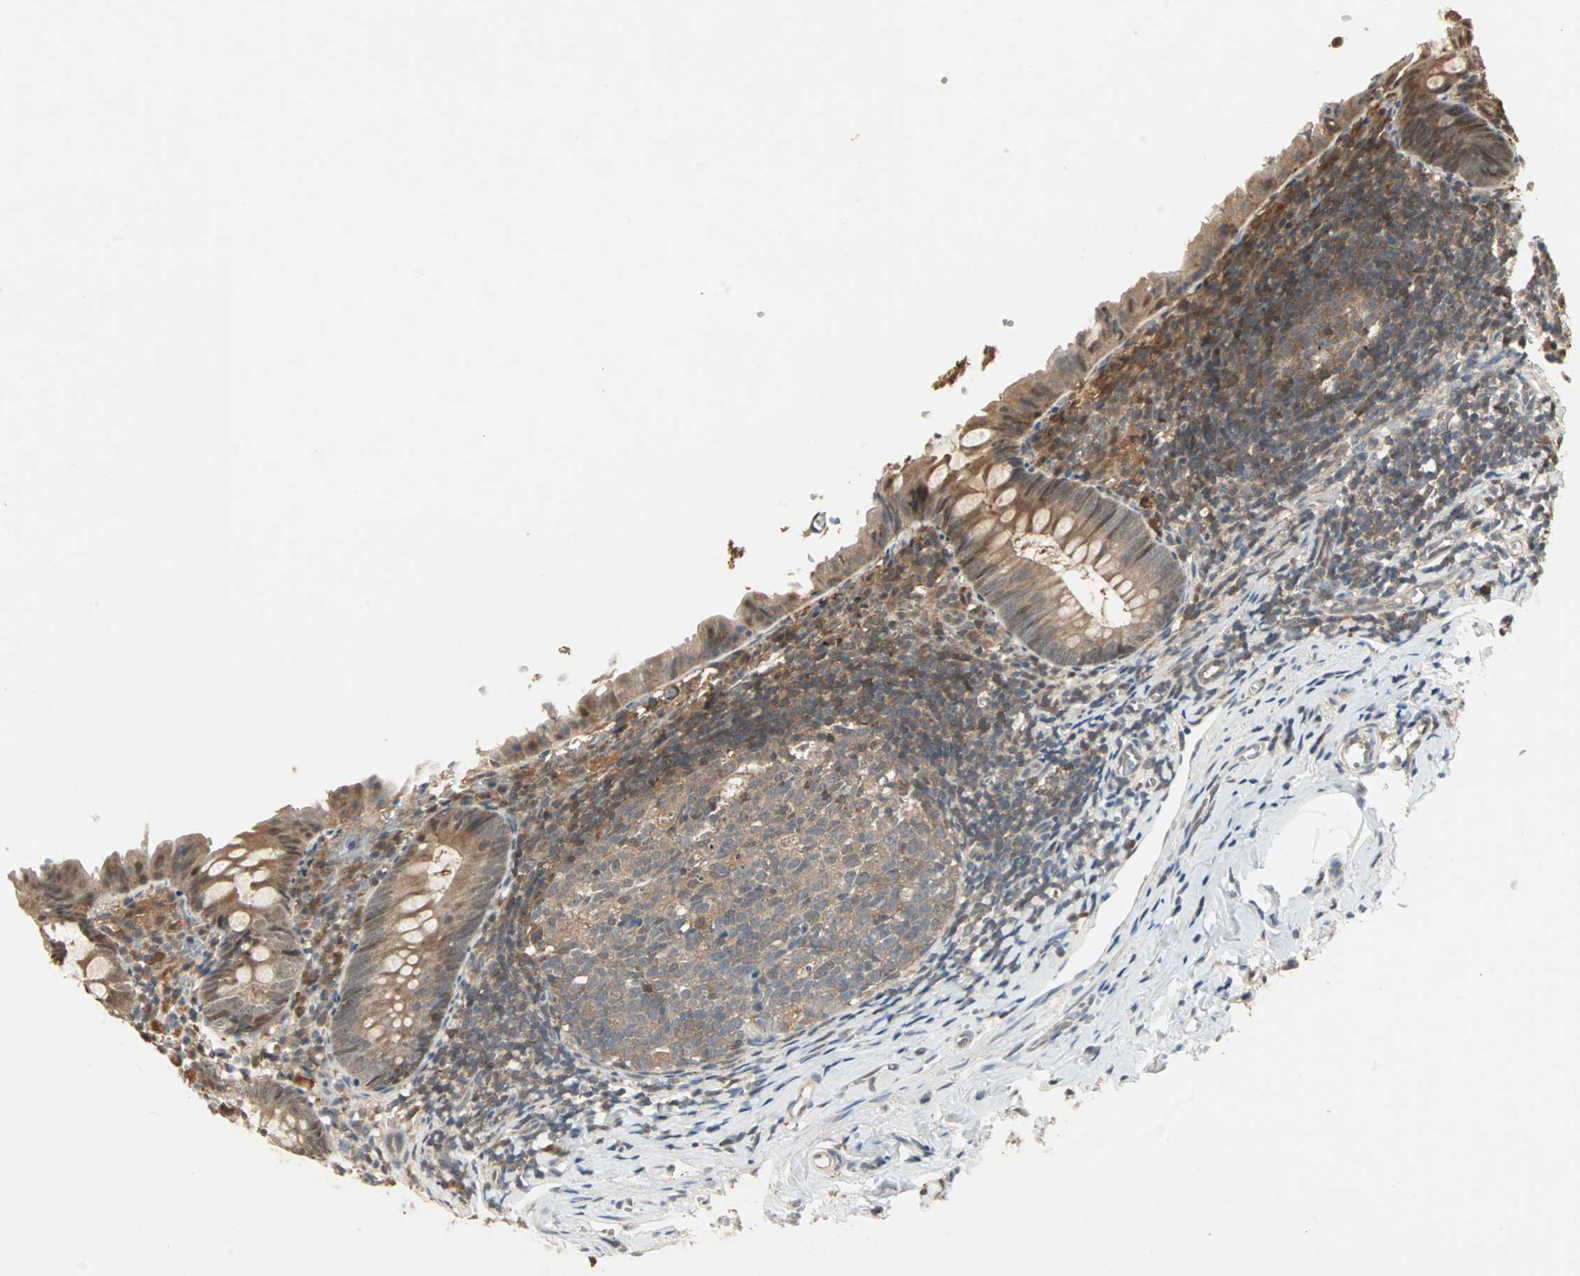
{"staining": {"intensity": "weak", "quantity": ">75%", "location": "cytoplasmic/membranous"}, "tissue": "appendix", "cell_type": "Glandular cells", "image_type": "normal", "snomed": [{"axis": "morphology", "description": "Normal tissue, NOS"}, {"axis": "topography", "description": "Appendix"}], "caption": "Immunohistochemical staining of benign appendix reveals low levels of weak cytoplasmic/membranous positivity in approximately >75% of glandular cells.", "gene": "DRG2", "patient": {"sex": "female", "age": 10}}